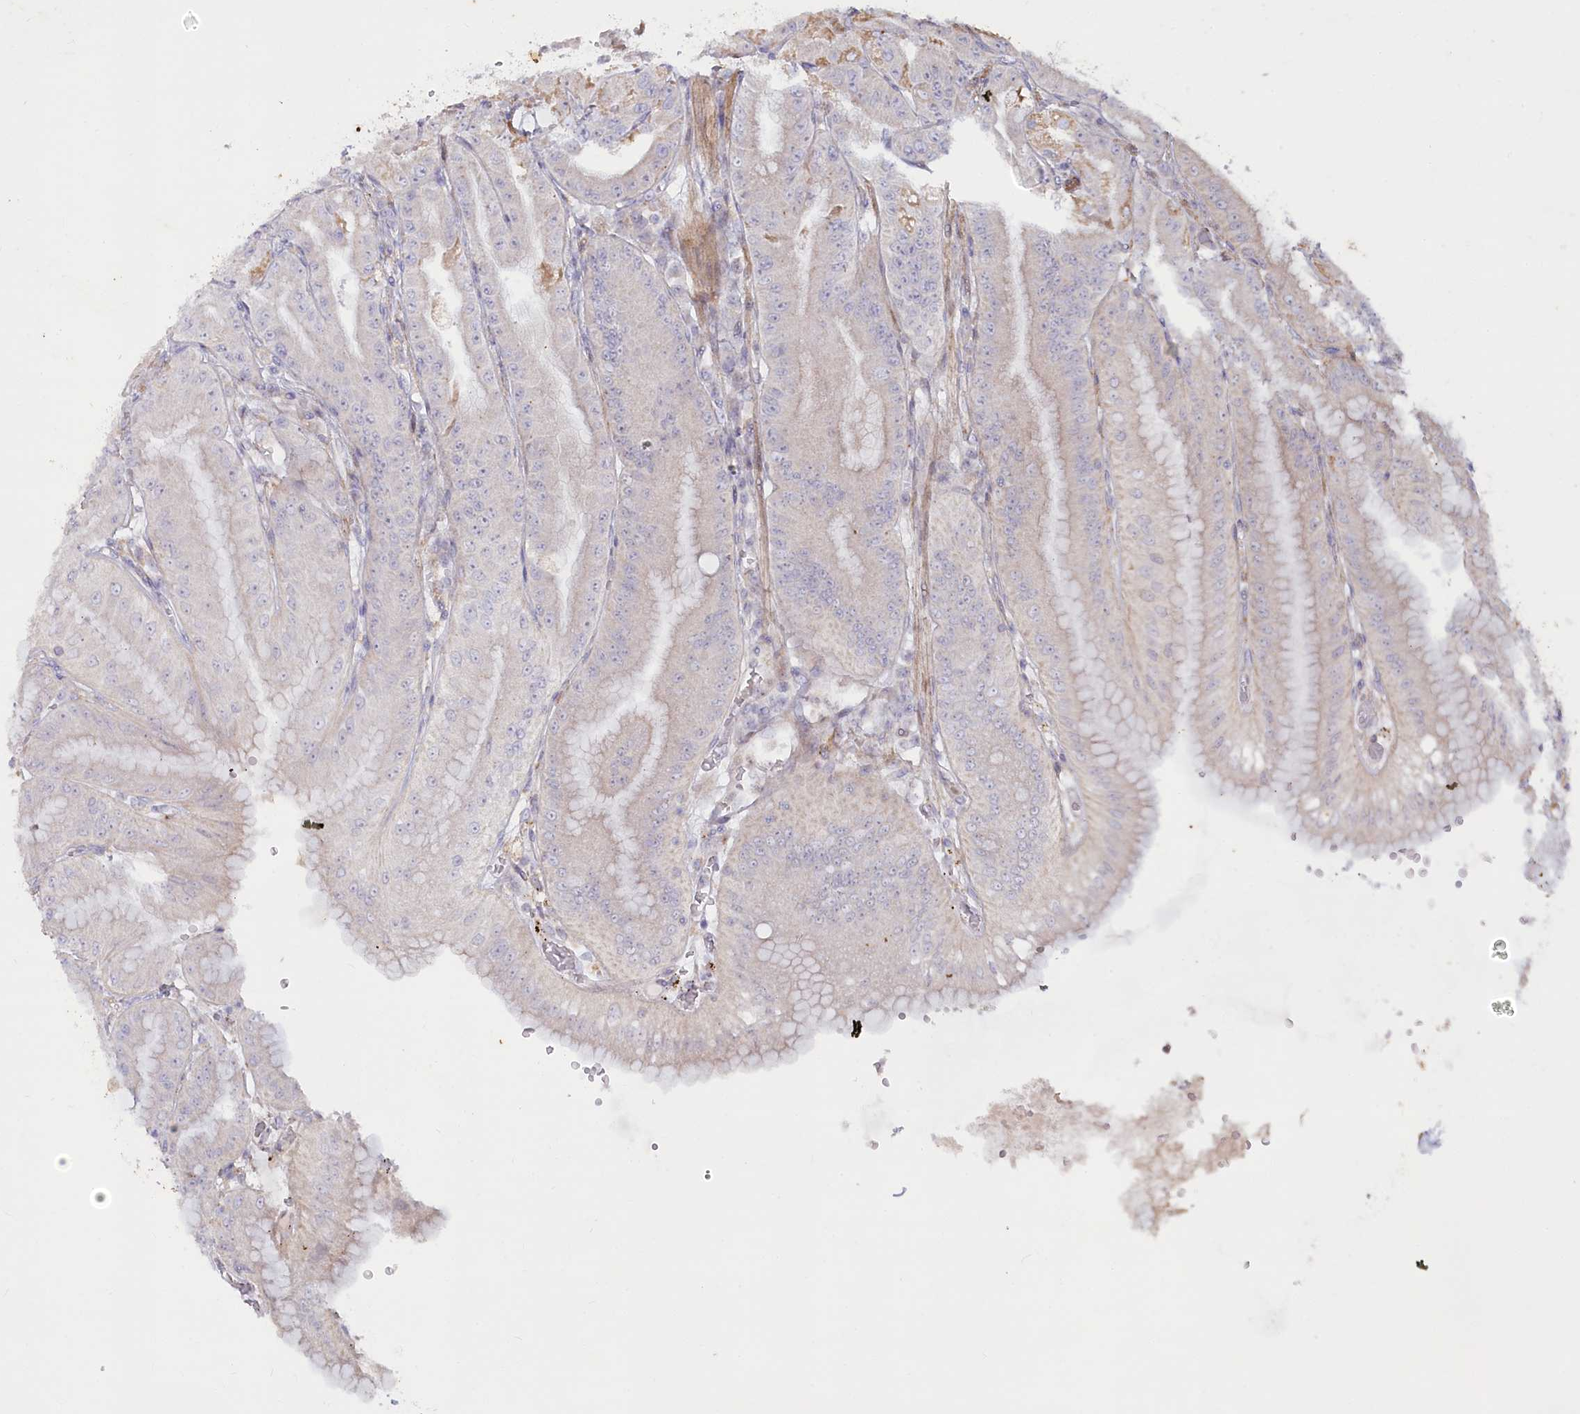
{"staining": {"intensity": "moderate", "quantity": "25%-75%", "location": "cytoplasmic/membranous"}, "tissue": "stomach", "cell_type": "Glandular cells", "image_type": "normal", "snomed": [{"axis": "morphology", "description": "Normal tissue, NOS"}, {"axis": "topography", "description": "Stomach, upper"}, {"axis": "topography", "description": "Stomach, lower"}], "caption": "A brown stain labels moderate cytoplasmic/membranous expression of a protein in glandular cells of unremarkable stomach. (Brightfield microscopy of DAB IHC at high magnification).", "gene": "MTG1", "patient": {"sex": "male", "age": 71}}